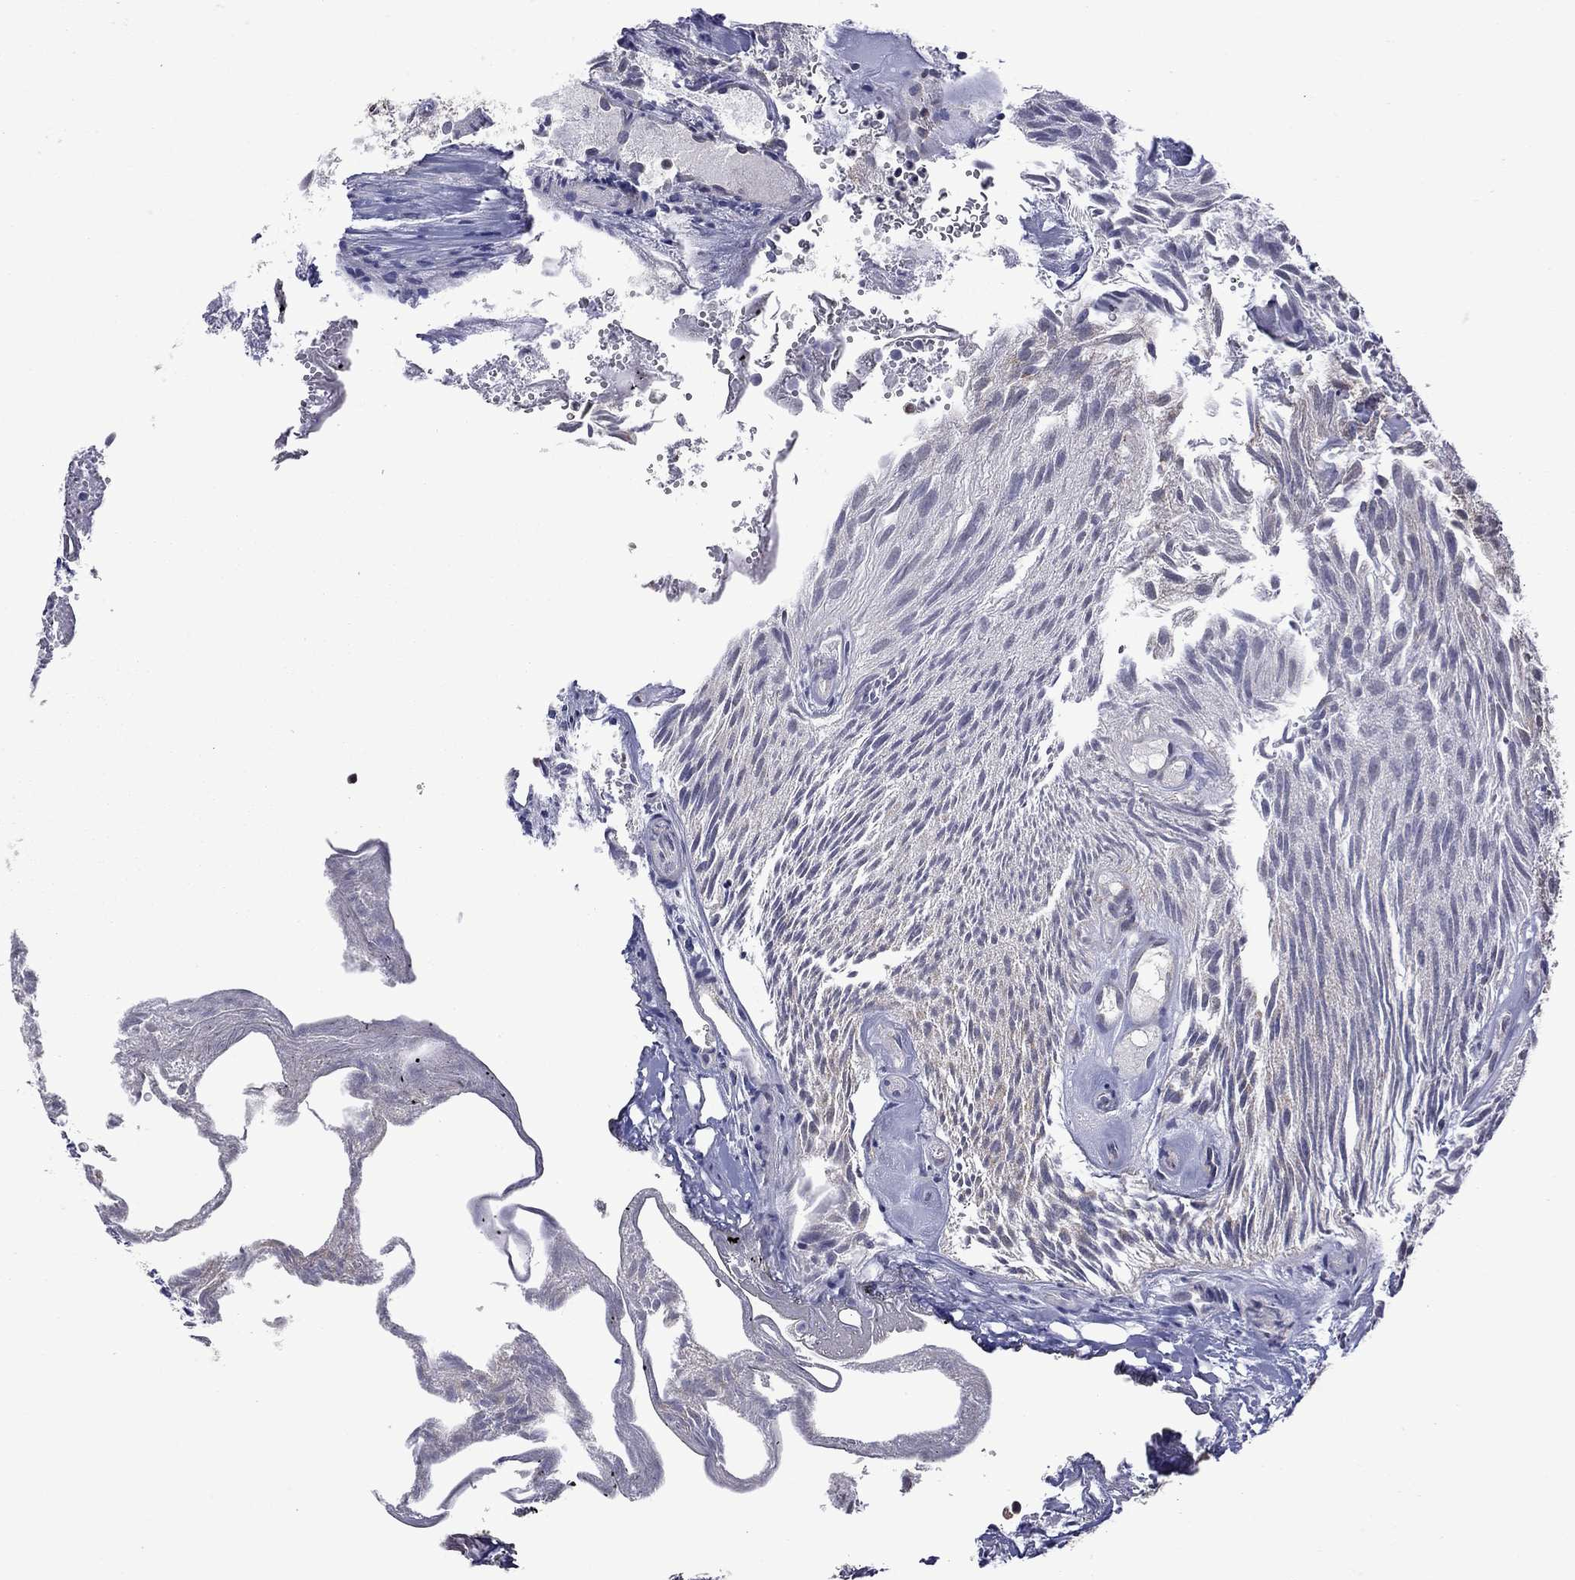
{"staining": {"intensity": "negative", "quantity": "none", "location": "none"}, "tissue": "urothelial cancer", "cell_type": "Tumor cells", "image_type": "cancer", "snomed": [{"axis": "morphology", "description": "Urothelial carcinoma, Low grade"}, {"axis": "topography", "description": "Urinary bladder"}], "caption": "Urothelial carcinoma (low-grade) was stained to show a protein in brown. There is no significant staining in tumor cells.", "gene": "NDUFB1", "patient": {"sex": "female", "age": 87}}